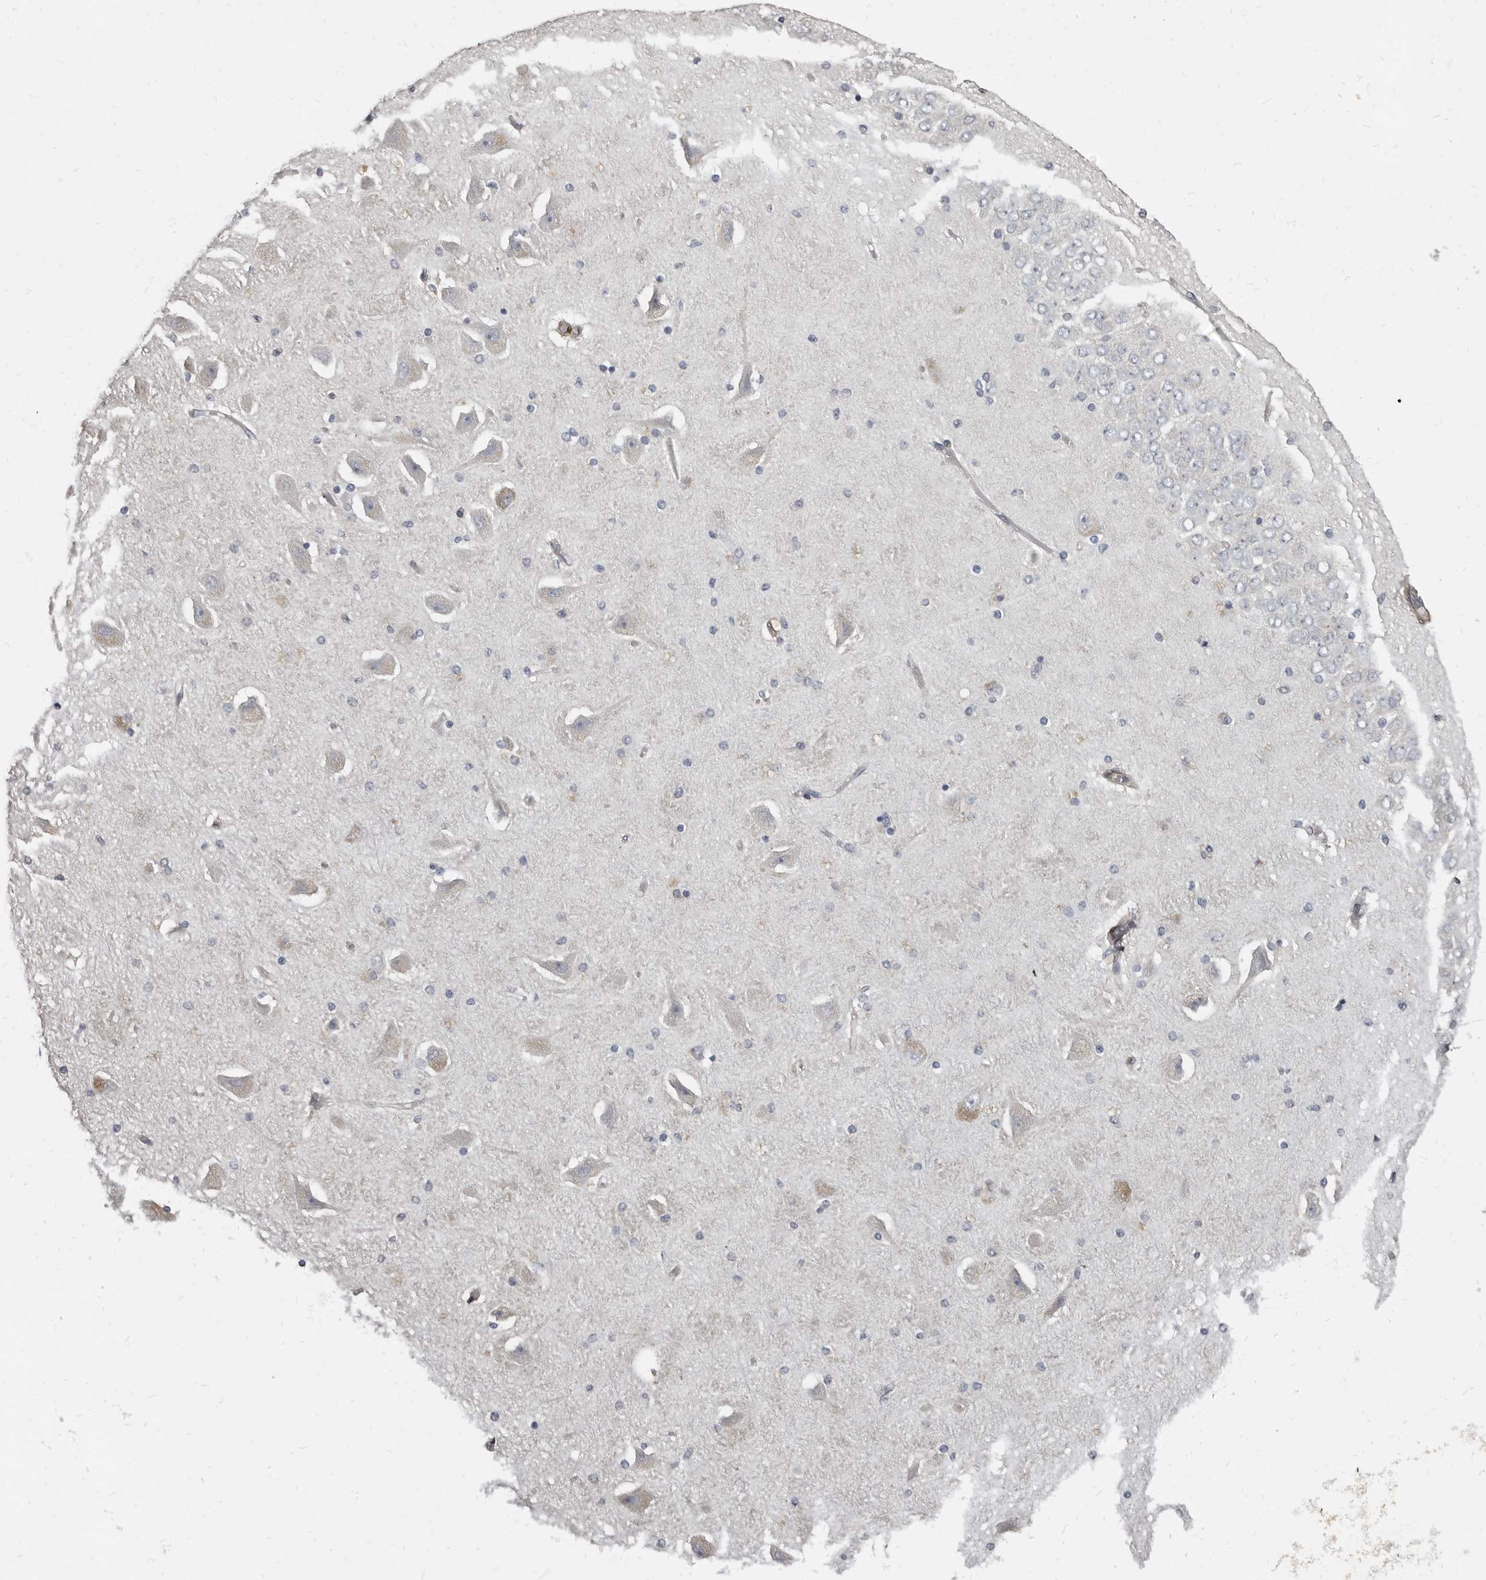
{"staining": {"intensity": "moderate", "quantity": ">75%", "location": "cytoplasmic/membranous"}, "tissue": "cerebral cortex", "cell_type": "Endothelial cells", "image_type": "normal", "snomed": [{"axis": "morphology", "description": "Normal tissue, NOS"}, {"axis": "topography", "description": "Cerebral cortex"}], "caption": "Endothelial cells show moderate cytoplasmic/membranous staining in approximately >75% of cells in unremarkable cerebral cortex.", "gene": "MRGPRF", "patient": {"sex": "male", "age": 62}}